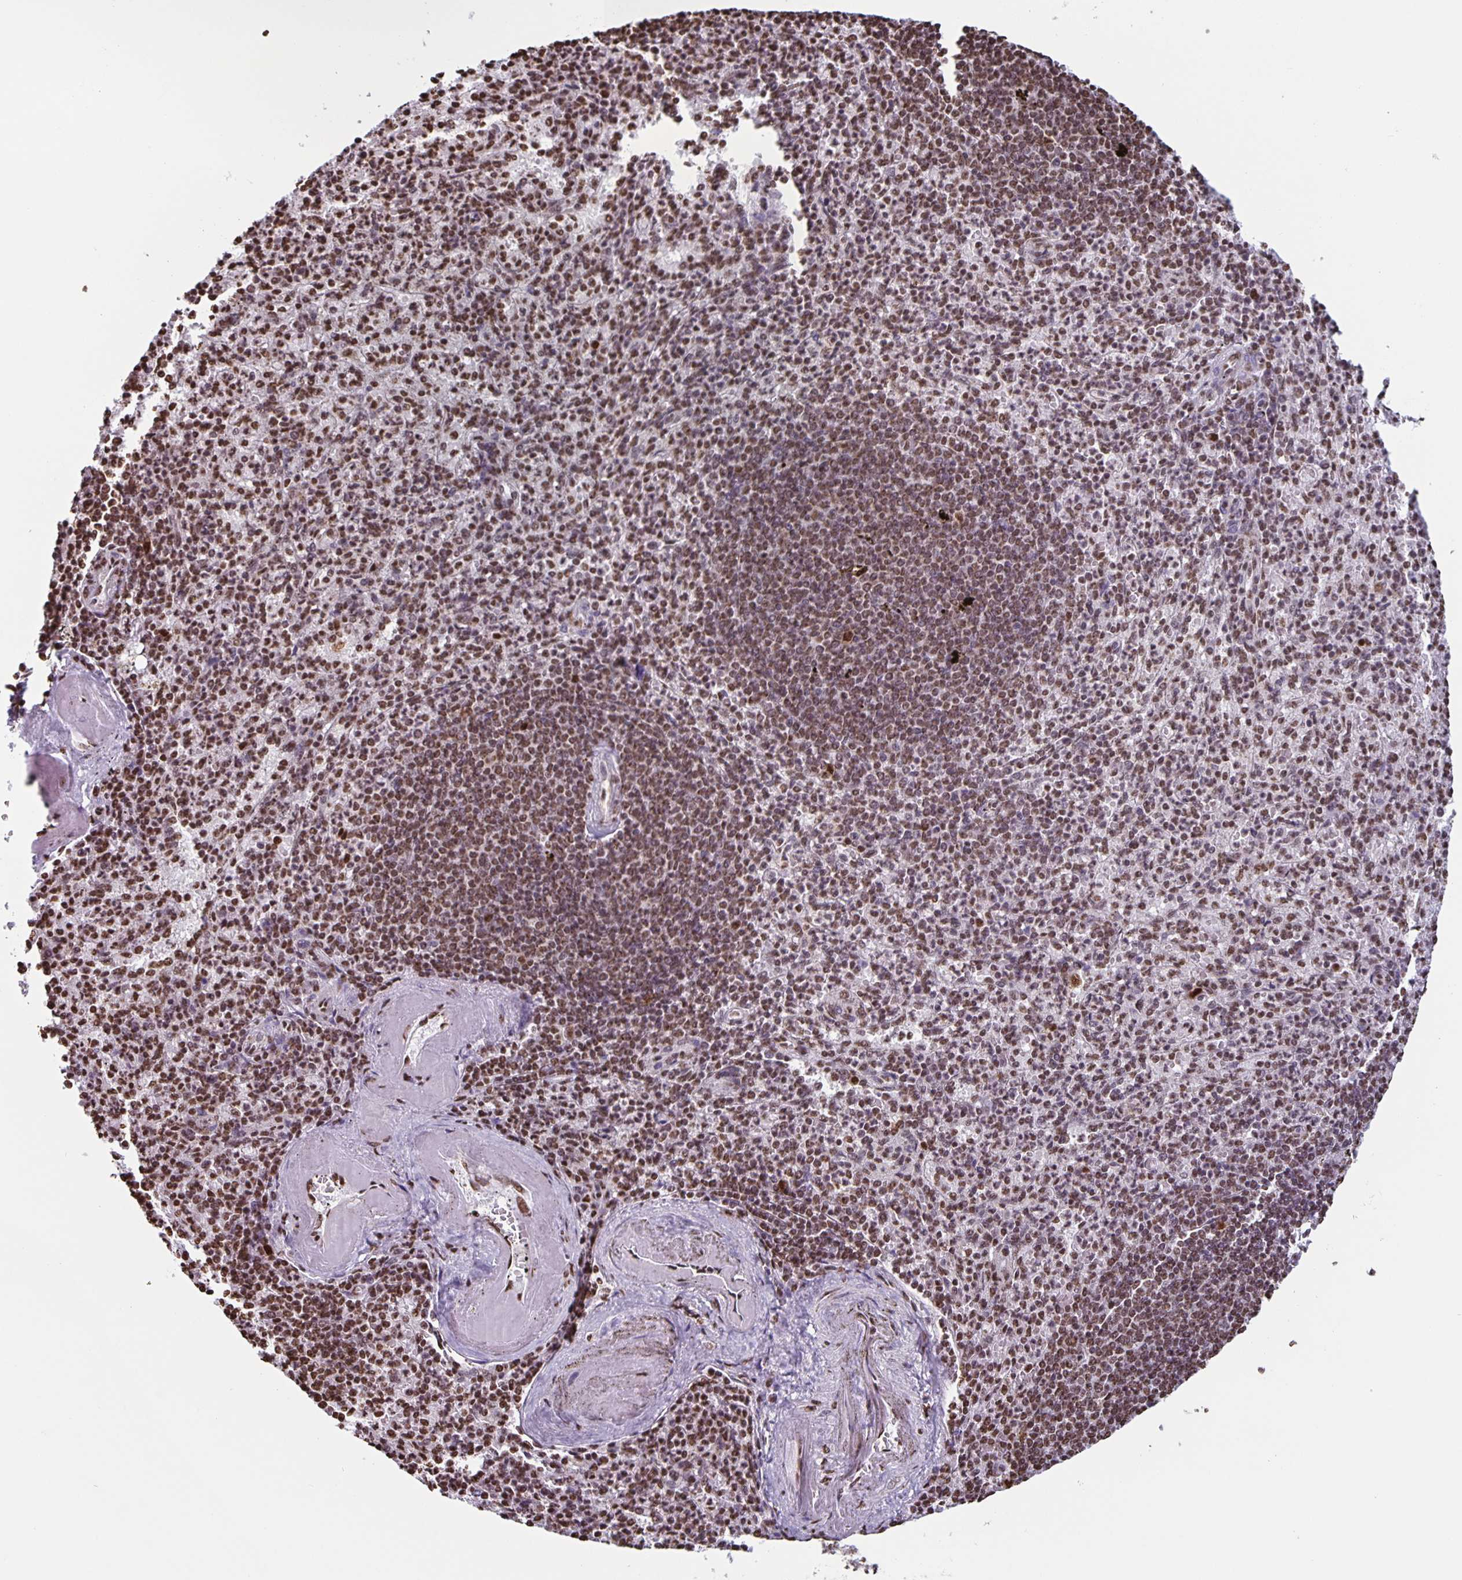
{"staining": {"intensity": "moderate", "quantity": ">75%", "location": "nuclear"}, "tissue": "spleen", "cell_type": "Cells in red pulp", "image_type": "normal", "snomed": [{"axis": "morphology", "description": "Normal tissue, NOS"}, {"axis": "topography", "description": "Spleen"}], "caption": "Cells in red pulp display moderate nuclear expression in approximately >75% of cells in unremarkable spleen. (Brightfield microscopy of DAB IHC at high magnification).", "gene": "DUT", "patient": {"sex": "female", "age": 74}}